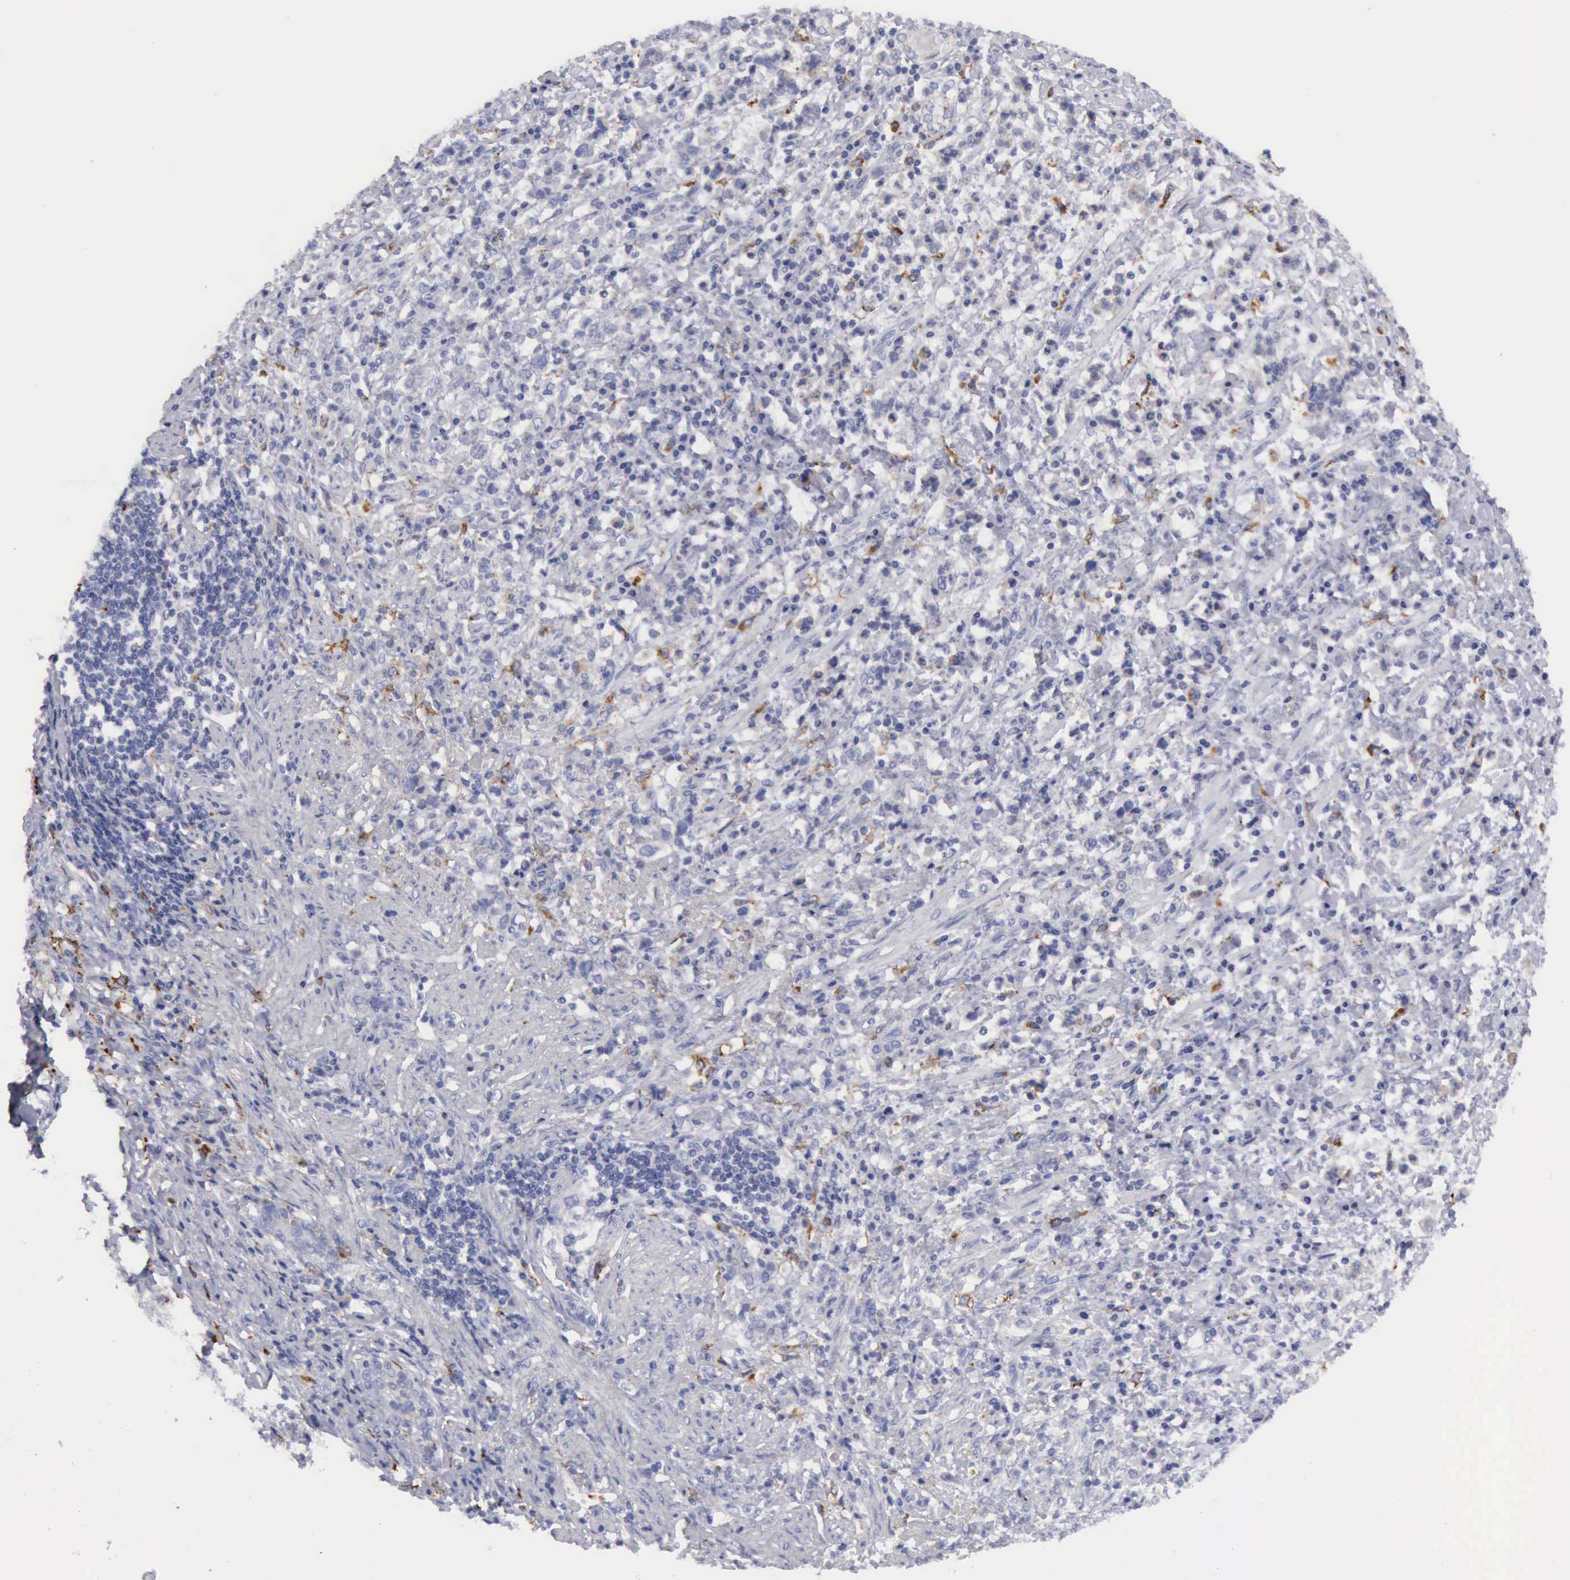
{"staining": {"intensity": "weak", "quantity": "<25%", "location": "cytoplasmic/membranous"}, "tissue": "stomach cancer", "cell_type": "Tumor cells", "image_type": "cancer", "snomed": [{"axis": "morphology", "description": "Adenocarcinoma, NOS"}, {"axis": "topography", "description": "Stomach, lower"}], "caption": "Immunohistochemistry (IHC) micrograph of human adenocarcinoma (stomach) stained for a protein (brown), which demonstrates no expression in tumor cells.", "gene": "CTSS", "patient": {"sex": "male", "age": 88}}